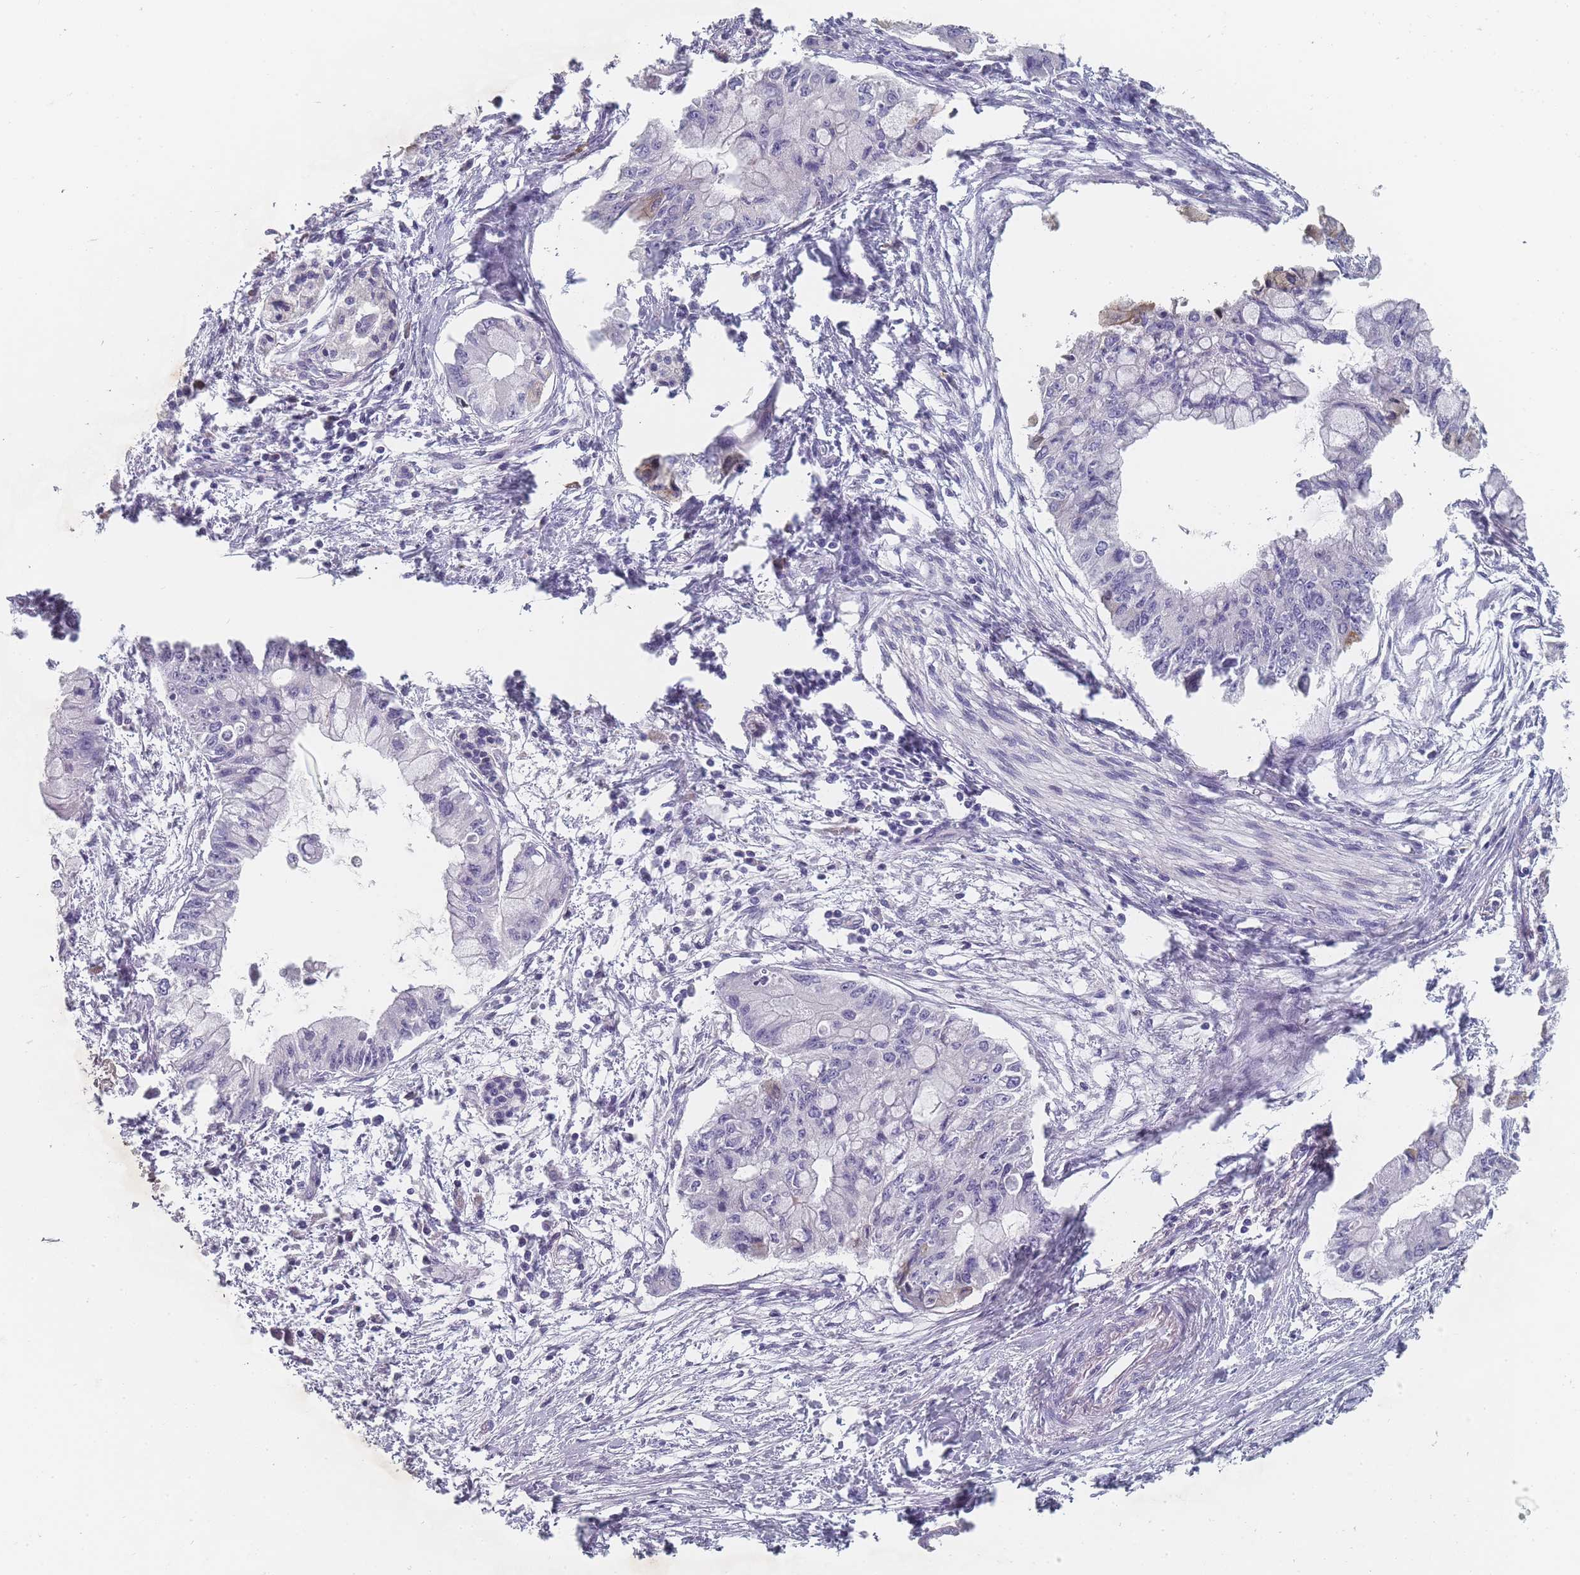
{"staining": {"intensity": "negative", "quantity": "none", "location": "none"}, "tissue": "pancreatic cancer", "cell_type": "Tumor cells", "image_type": "cancer", "snomed": [{"axis": "morphology", "description": "Adenocarcinoma, NOS"}, {"axis": "topography", "description": "Pancreas"}], "caption": "Immunohistochemical staining of human pancreatic adenocarcinoma exhibits no significant positivity in tumor cells.", "gene": "SLC35E4", "patient": {"sex": "male", "age": 48}}